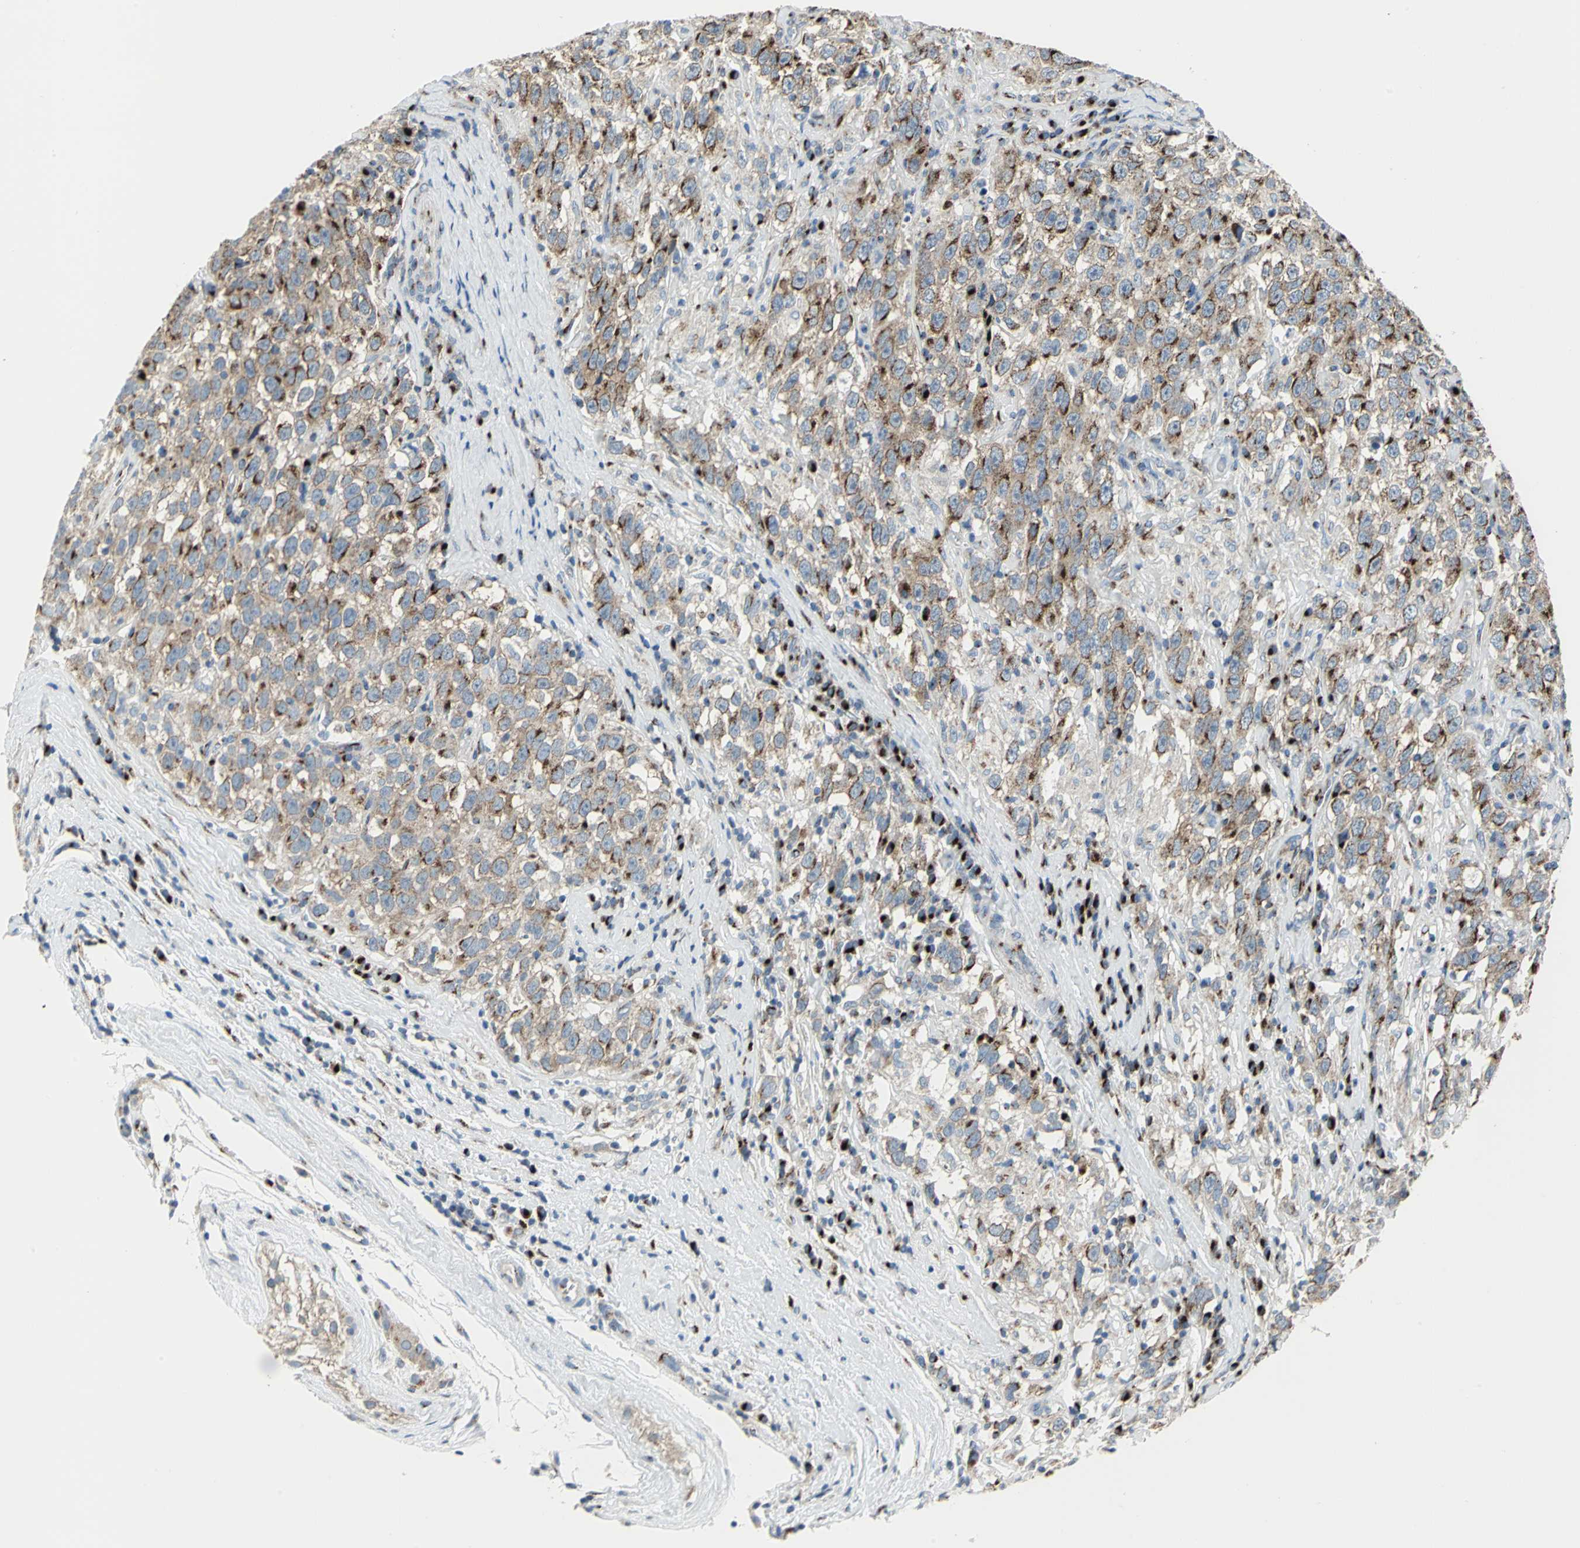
{"staining": {"intensity": "strong", "quantity": ">75%", "location": "cytoplasmic/membranous"}, "tissue": "testis cancer", "cell_type": "Tumor cells", "image_type": "cancer", "snomed": [{"axis": "morphology", "description": "Seminoma, NOS"}, {"axis": "topography", "description": "Testis"}], "caption": "There is high levels of strong cytoplasmic/membranous expression in tumor cells of testis seminoma, as demonstrated by immunohistochemical staining (brown color).", "gene": "GPR3", "patient": {"sex": "male", "age": 41}}